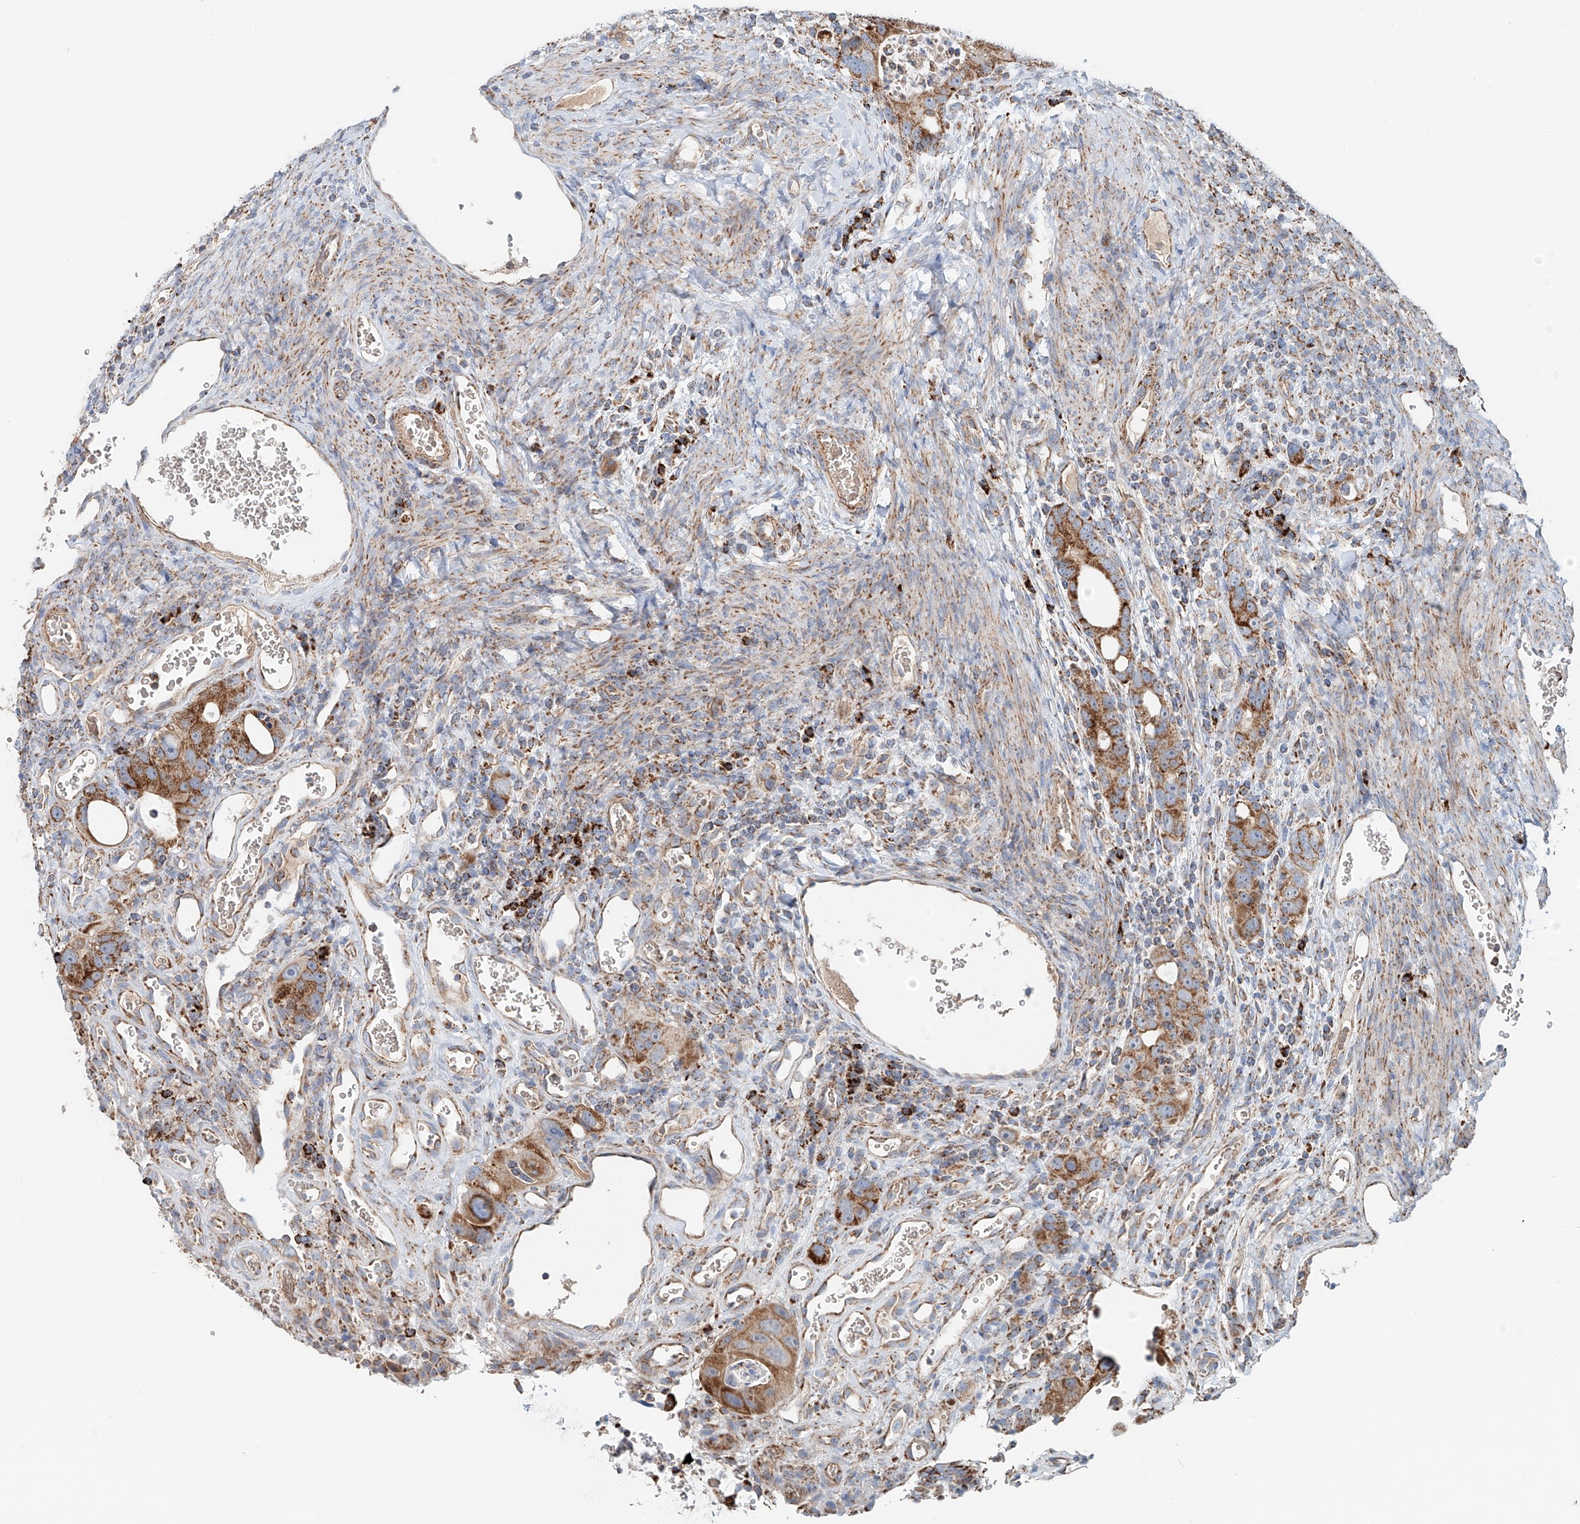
{"staining": {"intensity": "strong", "quantity": ">75%", "location": "cytoplasmic/membranous"}, "tissue": "colorectal cancer", "cell_type": "Tumor cells", "image_type": "cancer", "snomed": [{"axis": "morphology", "description": "Adenocarcinoma, NOS"}, {"axis": "topography", "description": "Rectum"}], "caption": "About >75% of tumor cells in colorectal adenocarcinoma display strong cytoplasmic/membranous protein positivity as visualized by brown immunohistochemical staining.", "gene": "CARD10", "patient": {"sex": "male", "age": 59}}